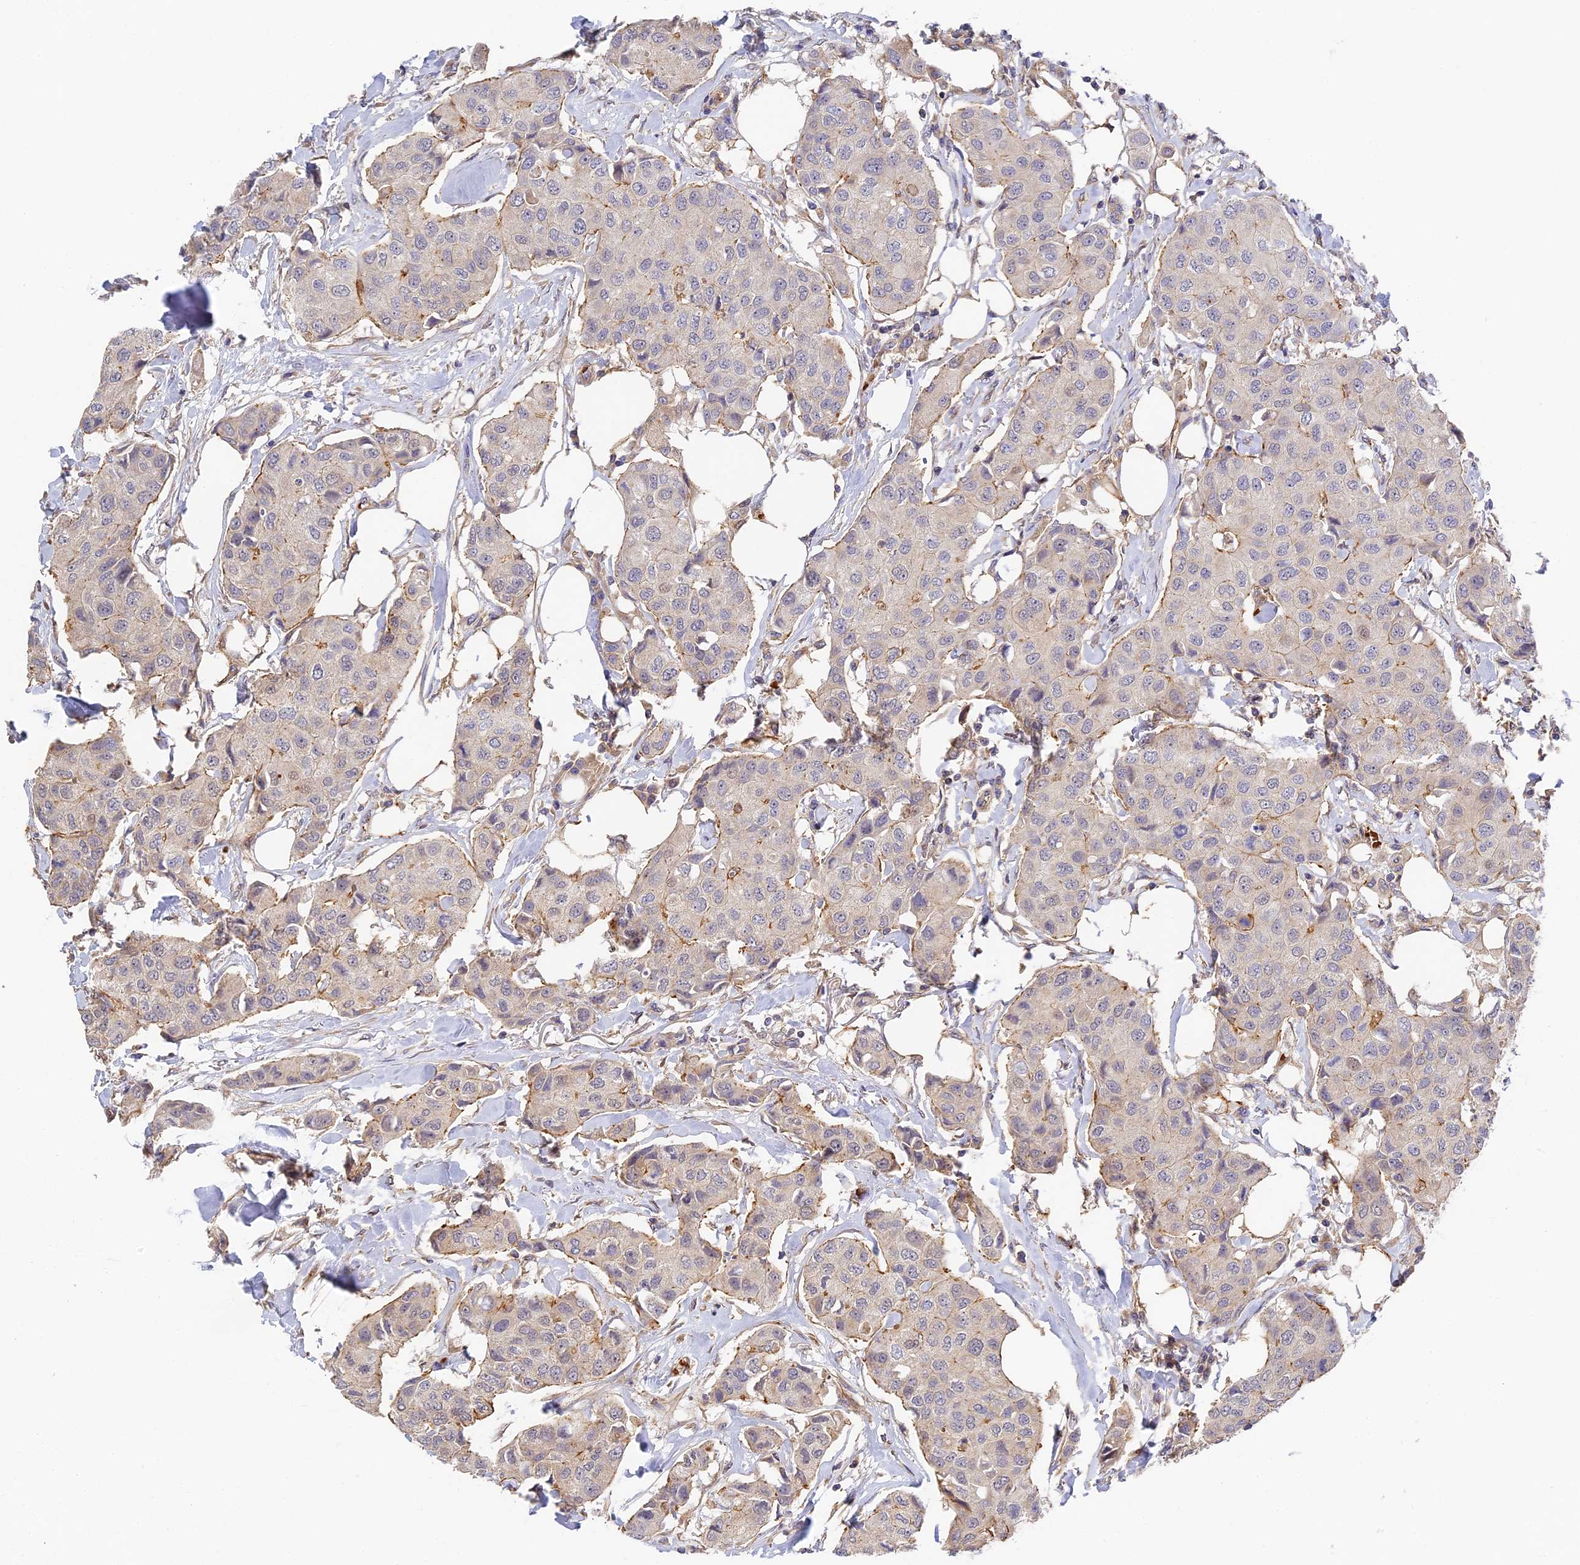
{"staining": {"intensity": "moderate", "quantity": "<25%", "location": "cytoplasmic/membranous"}, "tissue": "breast cancer", "cell_type": "Tumor cells", "image_type": "cancer", "snomed": [{"axis": "morphology", "description": "Duct carcinoma"}, {"axis": "topography", "description": "Breast"}], "caption": "Brown immunohistochemical staining in human breast intraductal carcinoma exhibits moderate cytoplasmic/membranous positivity in approximately <25% of tumor cells.", "gene": "MISP3", "patient": {"sex": "female", "age": 80}}